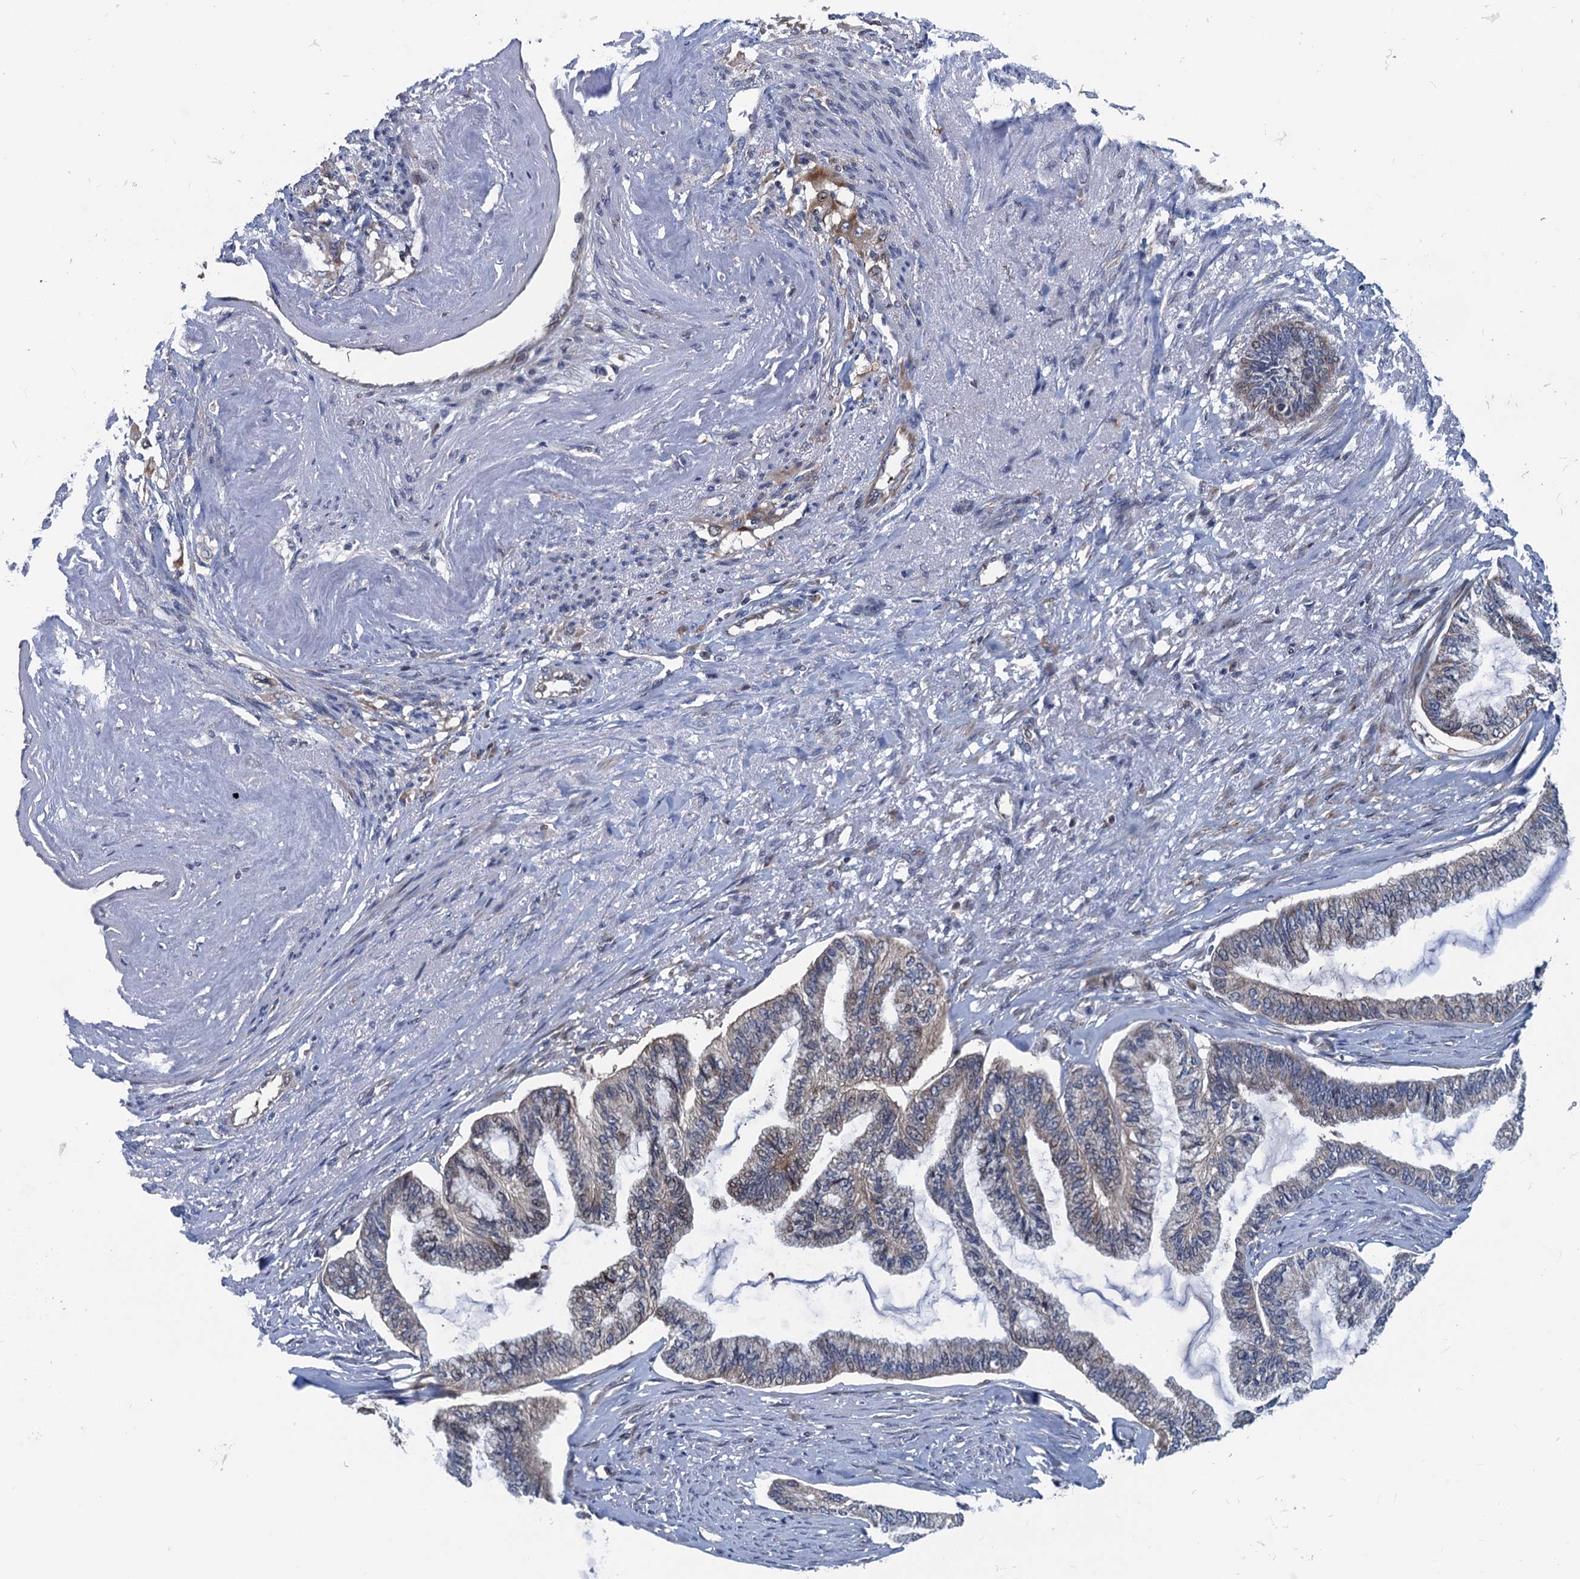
{"staining": {"intensity": "weak", "quantity": "<25%", "location": "cytoplasmic/membranous"}, "tissue": "endometrial cancer", "cell_type": "Tumor cells", "image_type": "cancer", "snomed": [{"axis": "morphology", "description": "Adenocarcinoma, NOS"}, {"axis": "topography", "description": "Endometrium"}], "caption": "The image demonstrates no staining of tumor cells in endometrial cancer (adenocarcinoma).", "gene": "CNTN5", "patient": {"sex": "female", "age": 86}}